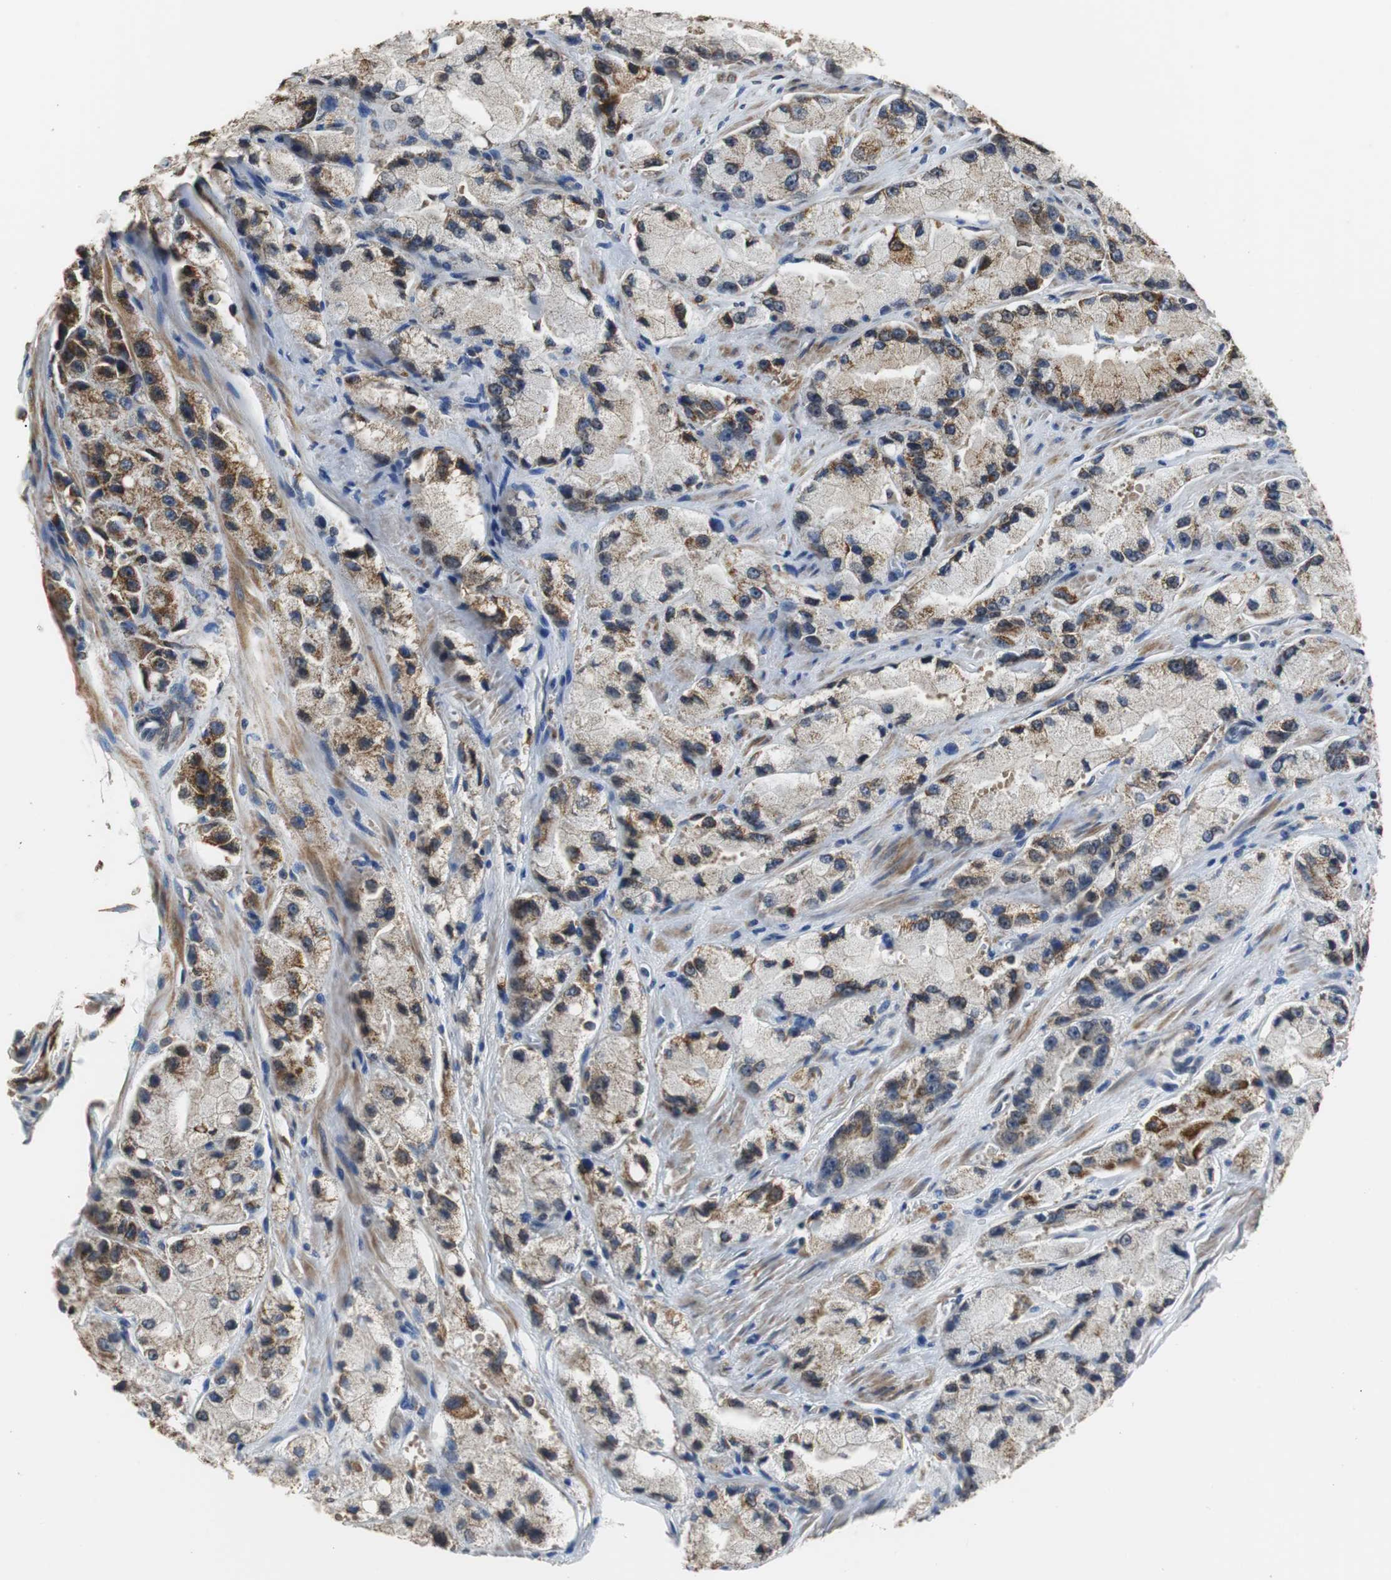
{"staining": {"intensity": "moderate", "quantity": ">75%", "location": "cytoplasmic/membranous"}, "tissue": "prostate cancer", "cell_type": "Tumor cells", "image_type": "cancer", "snomed": [{"axis": "morphology", "description": "Adenocarcinoma, High grade"}, {"axis": "topography", "description": "Prostate"}], "caption": "The image shows immunohistochemical staining of high-grade adenocarcinoma (prostate). There is moderate cytoplasmic/membranous expression is present in approximately >75% of tumor cells.", "gene": "HMGCL", "patient": {"sex": "male", "age": 58}}